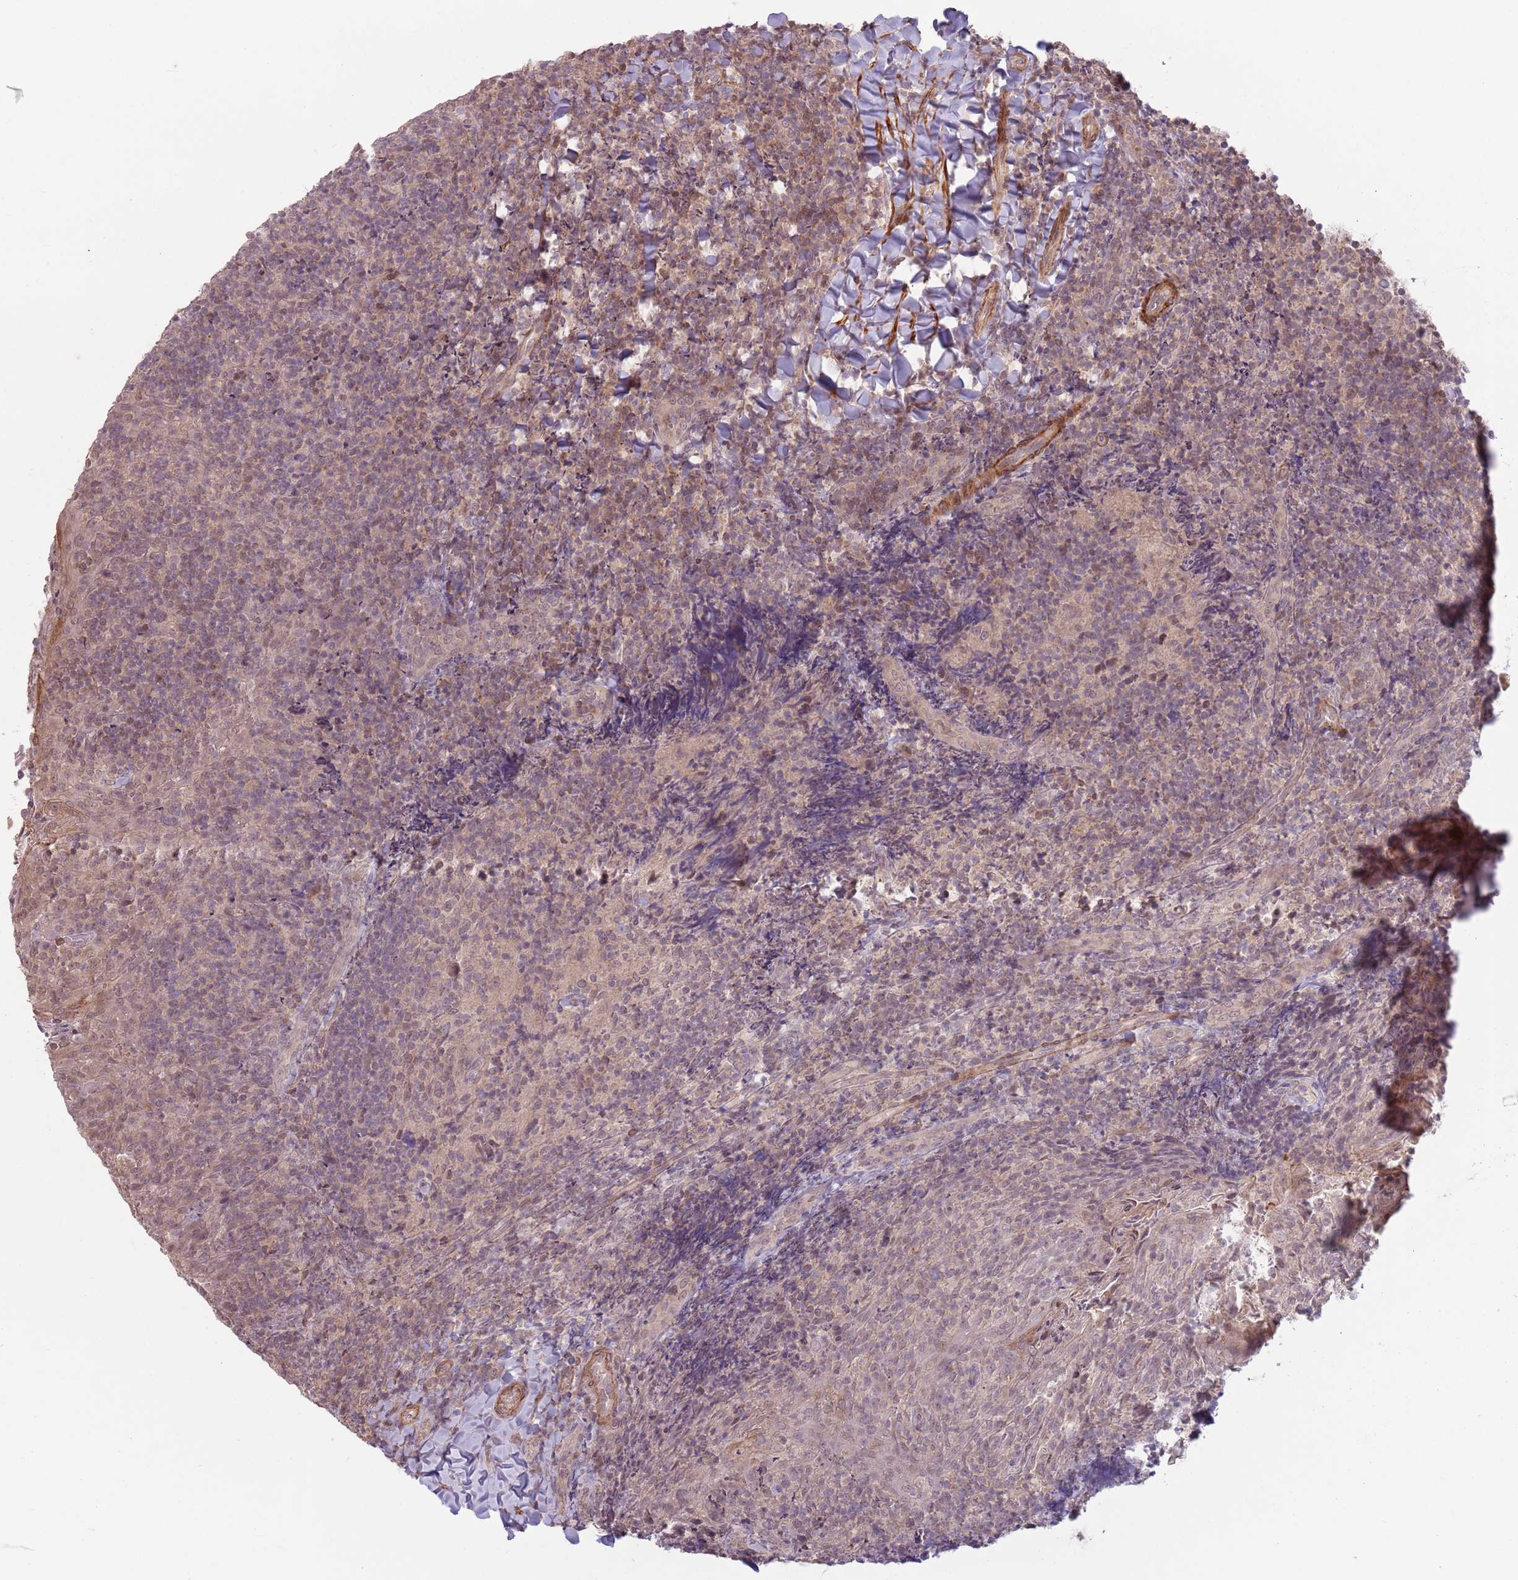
{"staining": {"intensity": "negative", "quantity": "none", "location": "none"}, "tissue": "tonsil", "cell_type": "Germinal center cells", "image_type": "normal", "snomed": [{"axis": "morphology", "description": "Normal tissue, NOS"}, {"axis": "topography", "description": "Tonsil"}], "caption": "A high-resolution histopathology image shows IHC staining of benign tonsil, which demonstrates no significant positivity in germinal center cells. (Brightfield microscopy of DAB immunohistochemistry at high magnification).", "gene": "CCDC154", "patient": {"sex": "female", "age": 10}}